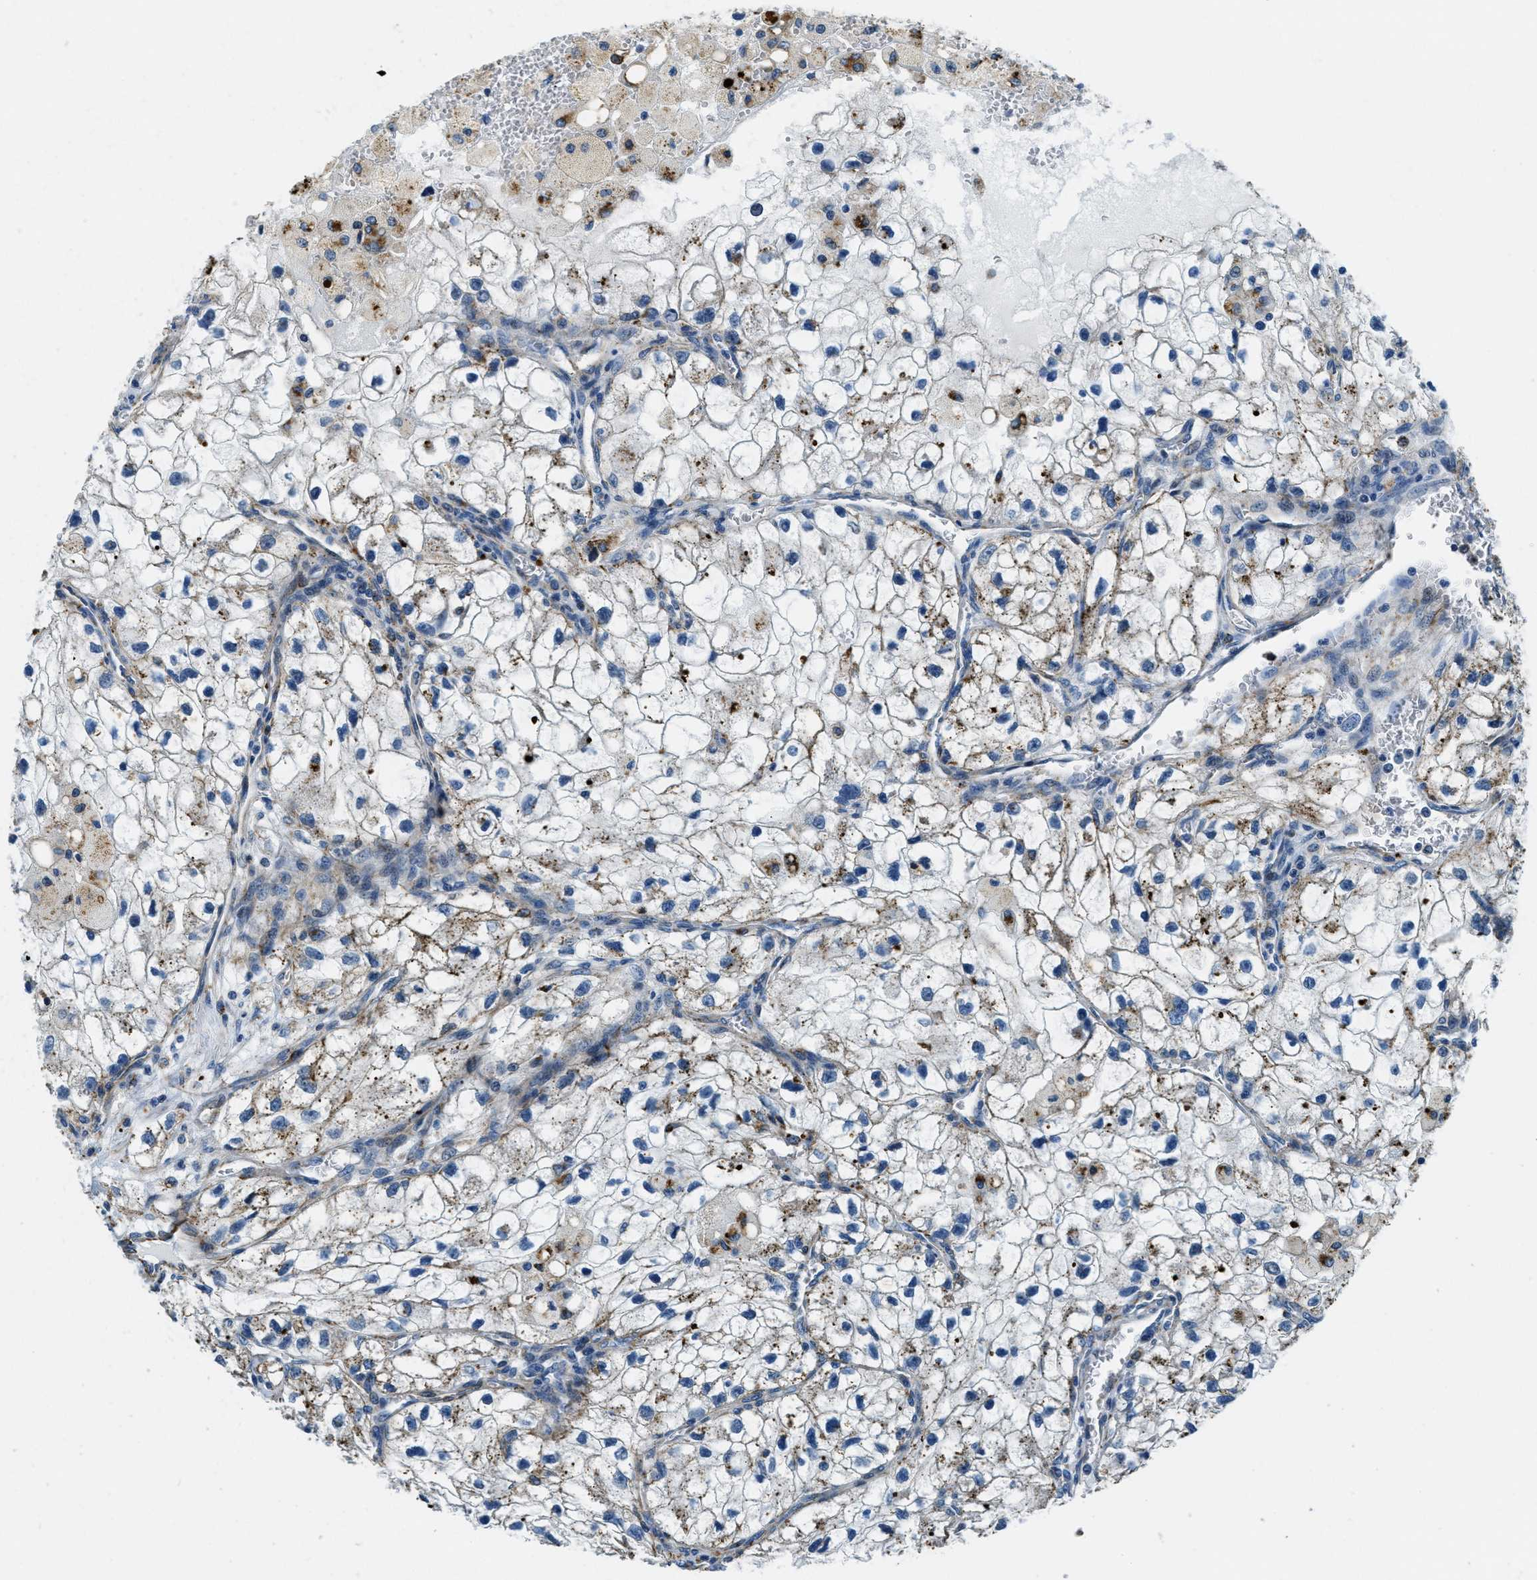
{"staining": {"intensity": "moderate", "quantity": "<25%", "location": "cytoplasmic/membranous"}, "tissue": "renal cancer", "cell_type": "Tumor cells", "image_type": "cancer", "snomed": [{"axis": "morphology", "description": "Adenocarcinoma, NOS"}, {"axis": "topography", "description": "Kidney"}], "caption": "About <25% of tumor cells in renal cancer display moderate cytoplasmic/membranous protein expression as visualized by brown immunohistochemical staining.", "gene": "GNS", "patient": {"sex": "female", "age": 70}}